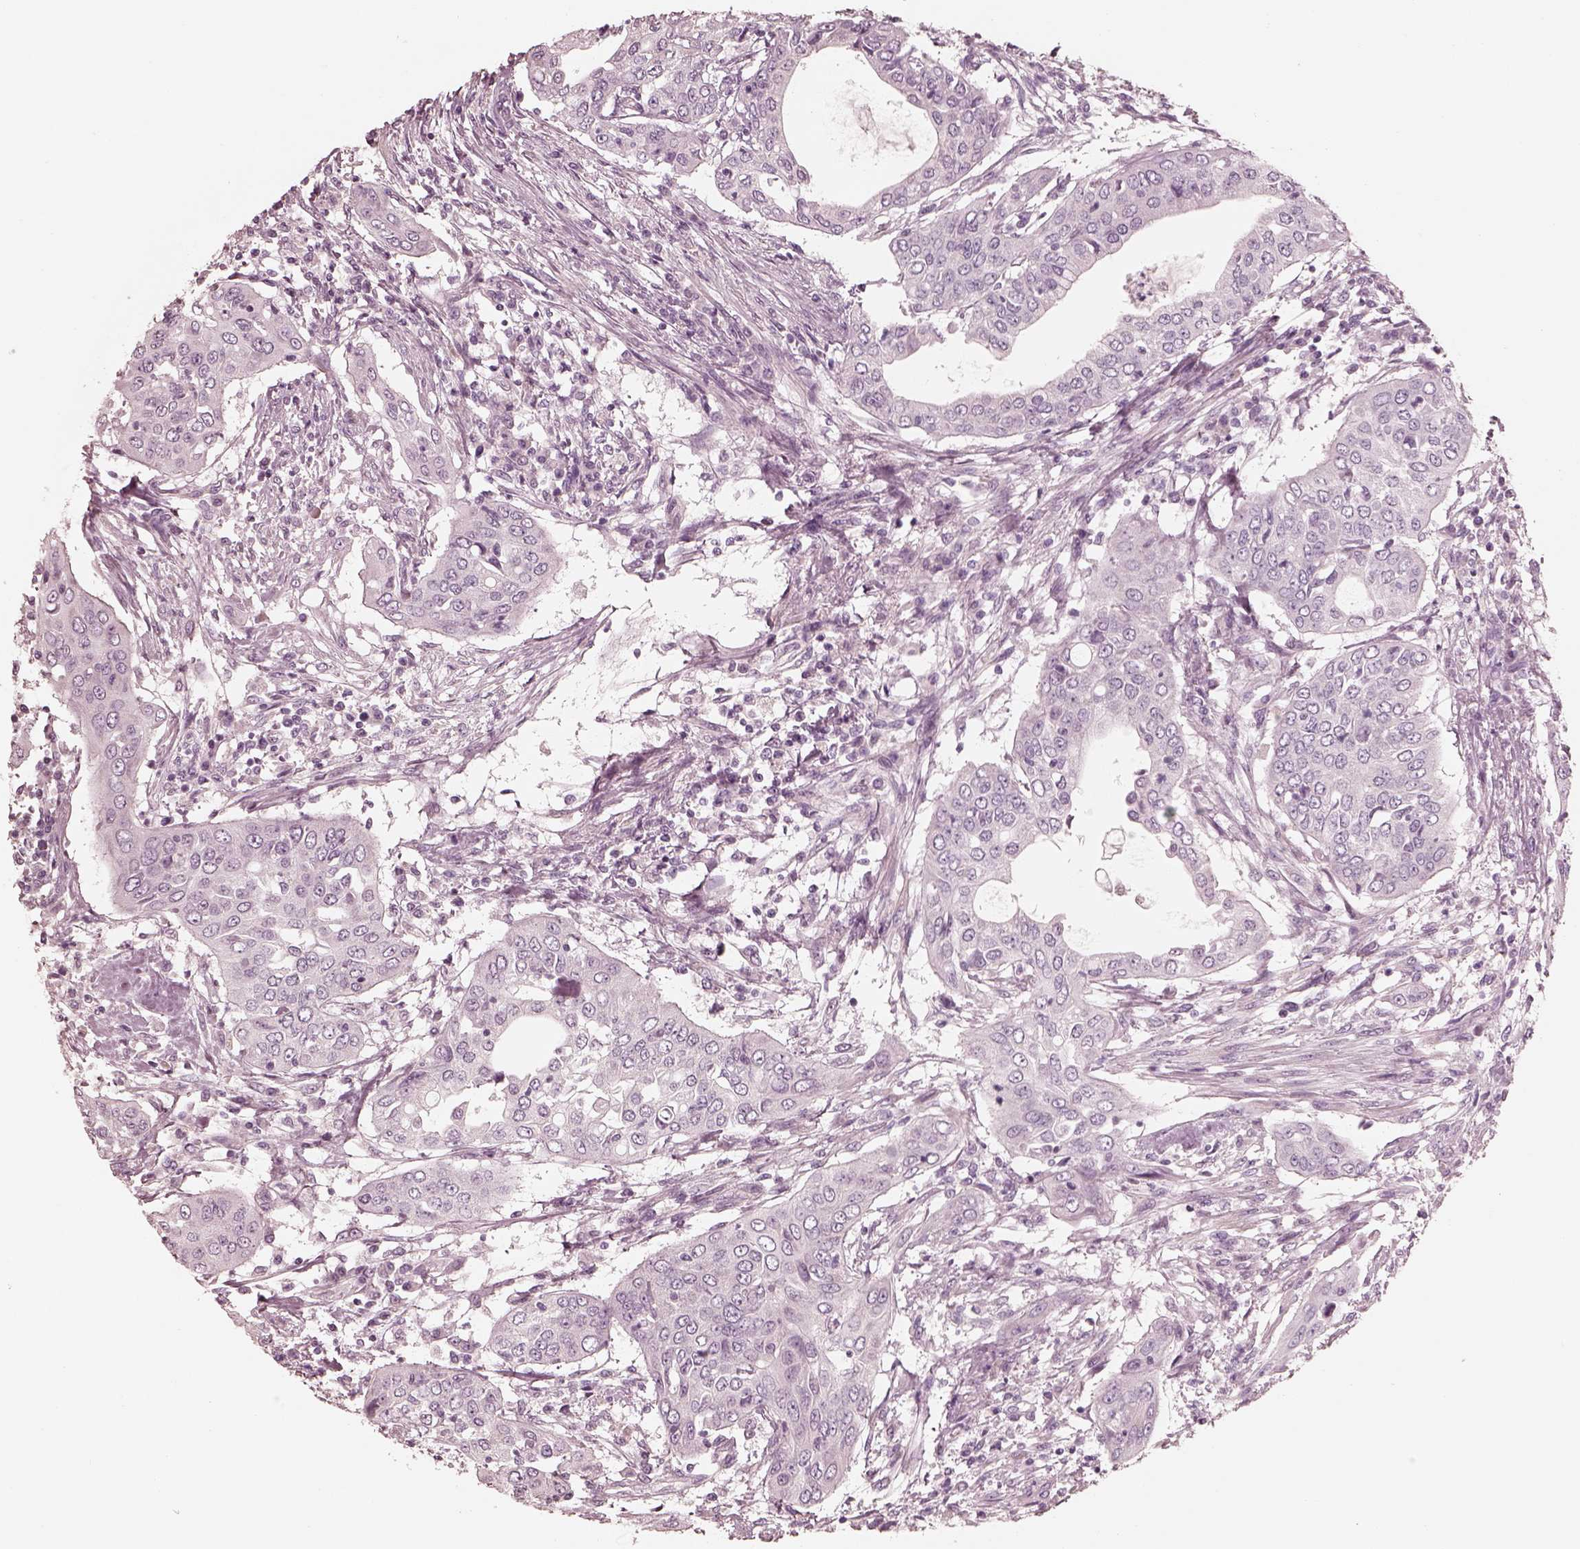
{"staining": {"intensity": "negative", "quantity": "none", "location": "none"}, "tissue": "urothelial cancer", "cell_type": "Tumor cells", "image_type": "cancer", "snomed": [{"axis": "morphology", "description": "Urothelial carcinoma, High grade"}, {"axis": "topography", "description": "Urinary bladder"}], "caption": "An image of urothelial cancer stained for a protein exhibits no brown staining in tumor cells.", "gene": "ZP4", "patient": {"sex": "male", "age": 82}}